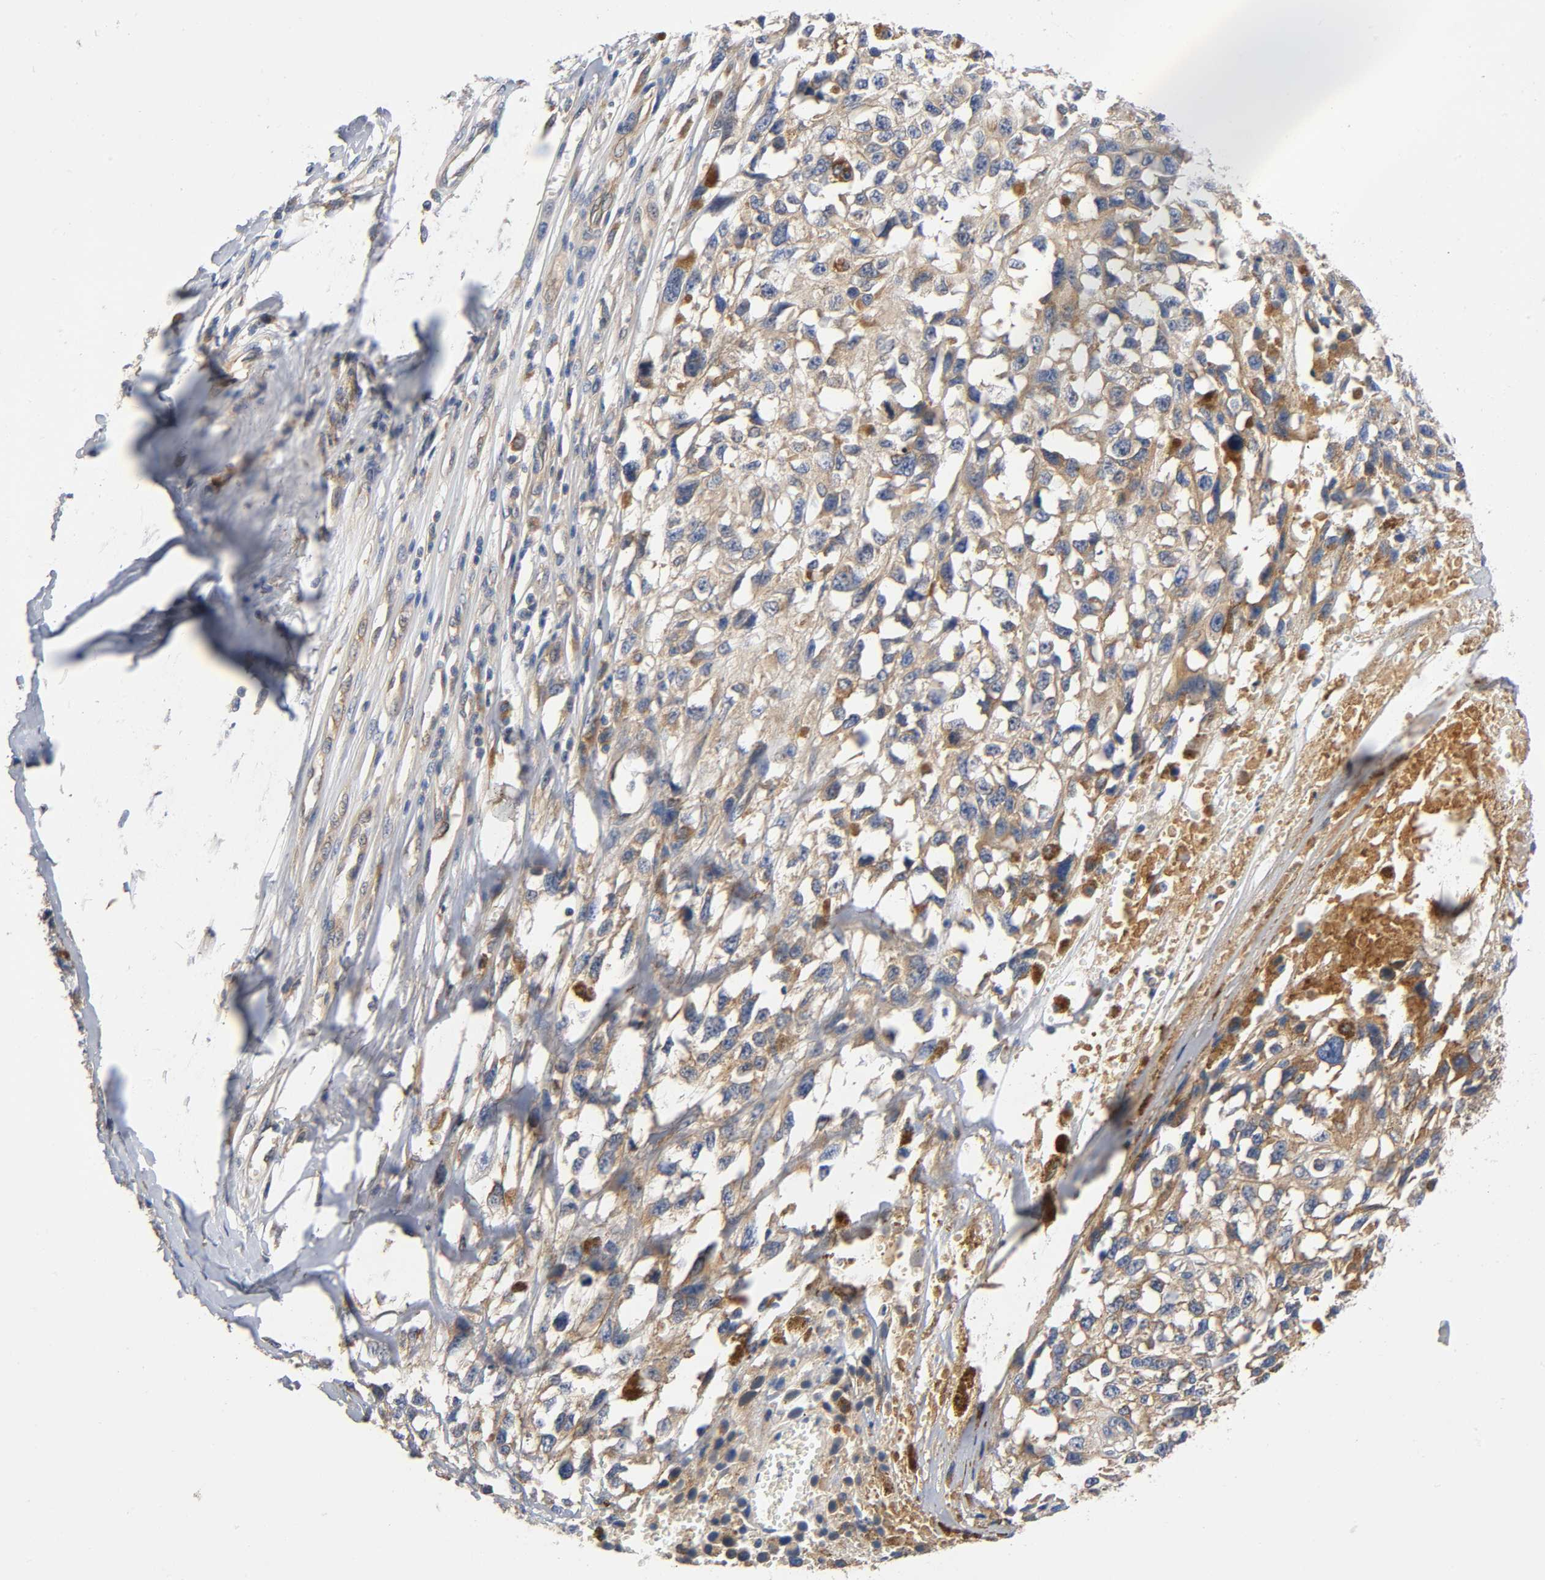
{"staining": {"intensity": "moderate", "quantity": ">75%", "location": "cytoplasmic/membranous"}, "tissue": "melanoma", "cell_type": "Tumor cells", "image_type": "cancer", "snomed": [{"axis": "morphology", "description": "Malignant melanoma, Metastatic site"}, {"axis": "topography", "description": "Lymph node"}], "caption": "Malignant melanoma (metastatic site) stained with DAB (3,3'-diaminobenzidine) immunohistochemistry (IHC) shows medium levels of moderate cytoplasmic/membranous expression in approximately >75% of tumor cells.", "gene": "PRKAB1", "patient": {"sex": "male", "age": 59}}